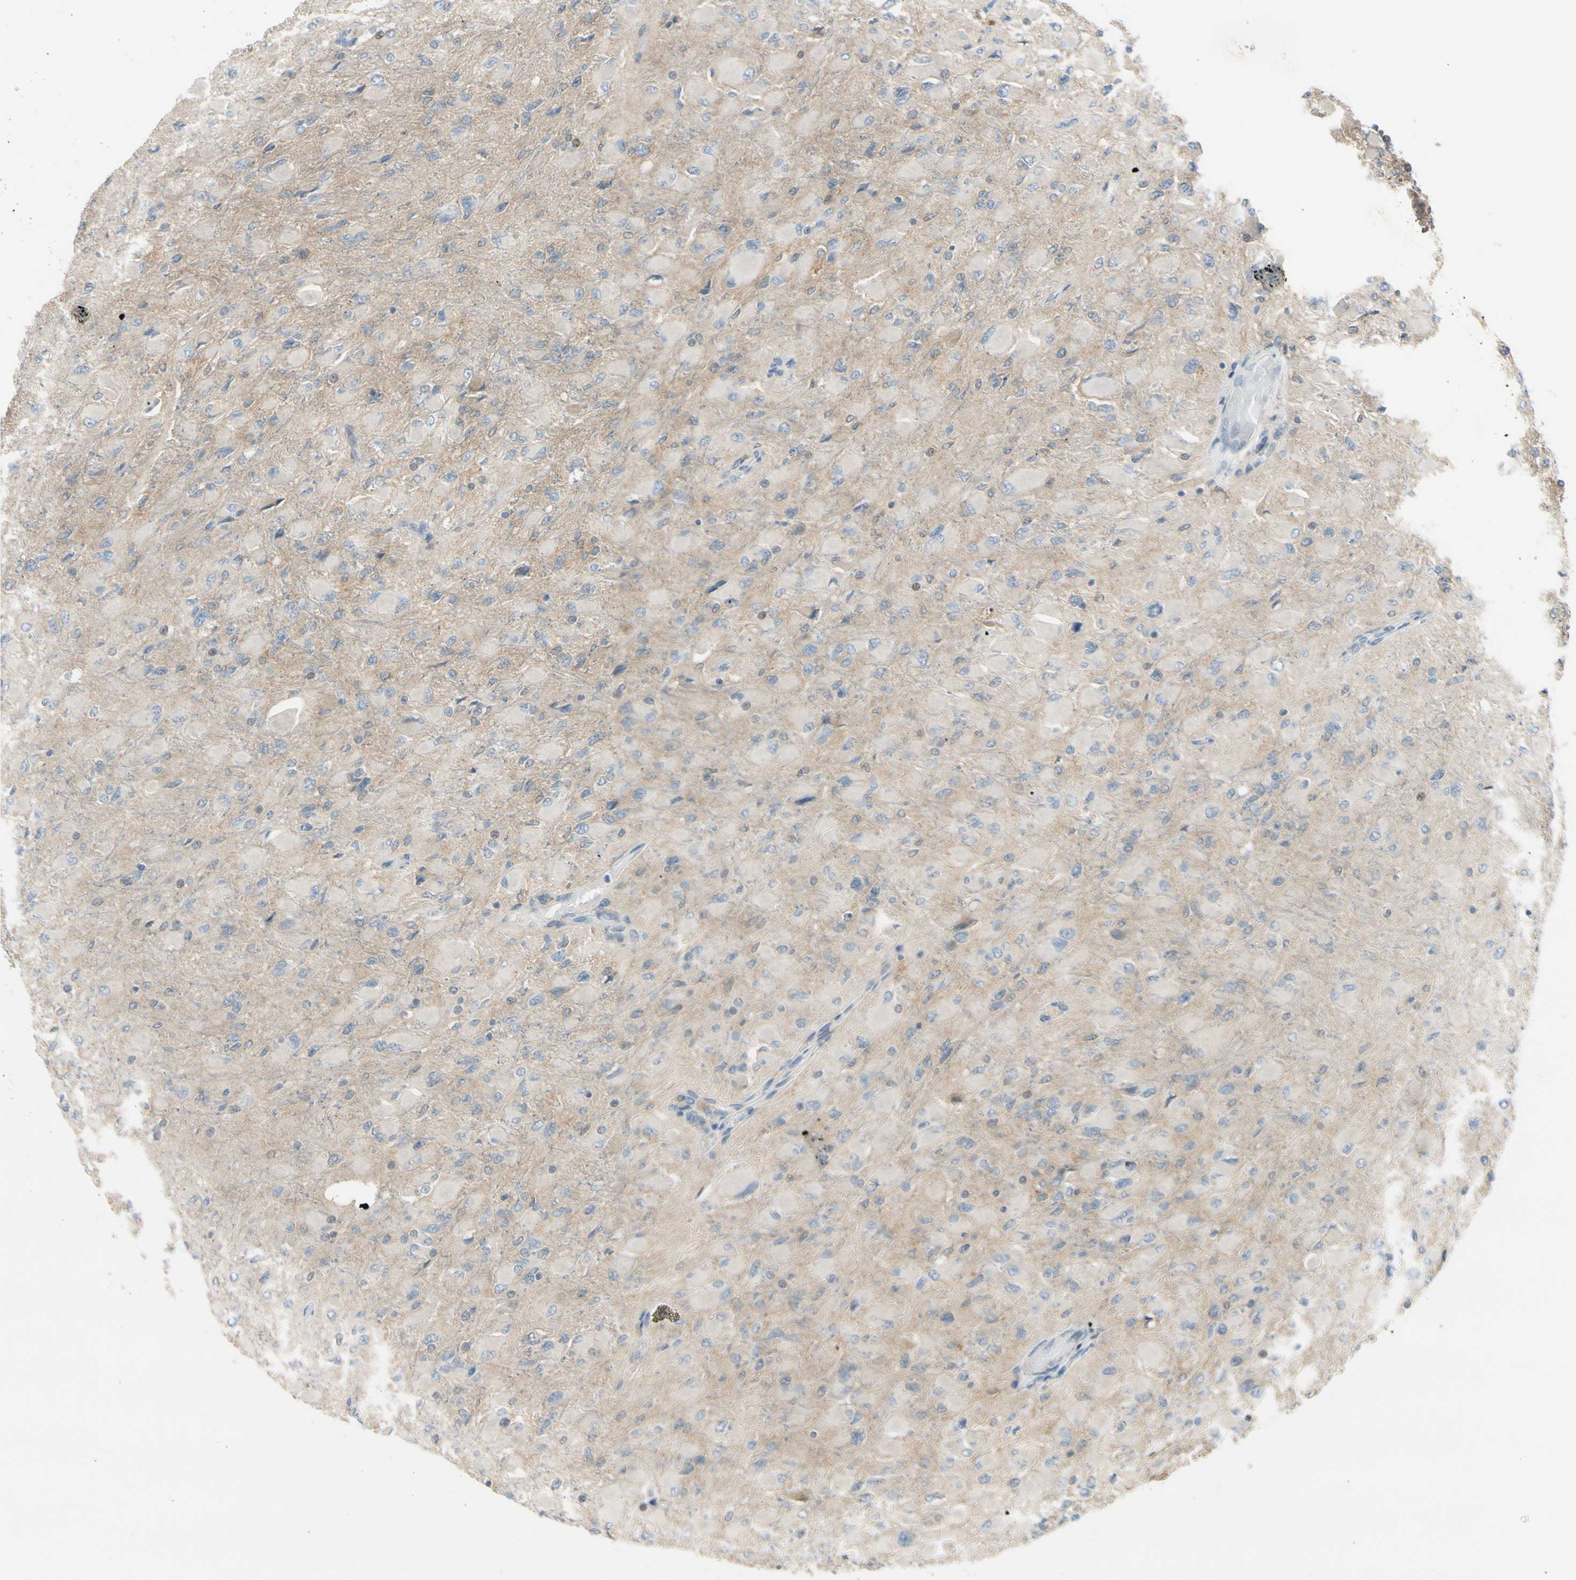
{"staining": {"intensity": "negative", "quantity": "none", "location": "none"}, "tissue": "glioma", "cell_type": "Tumor cells", "image_type": "cancer", "snomed": [{"axis": "morphology", "description": "Glioma, malignant, High grade"}, {"axis": "topography", "description": "Cerebral cortex"}], "caption": "There is no significant staining in tumor cells of glioma.", "gene": "PTTG1", "patient": {"sex": "female", "age": 36}}